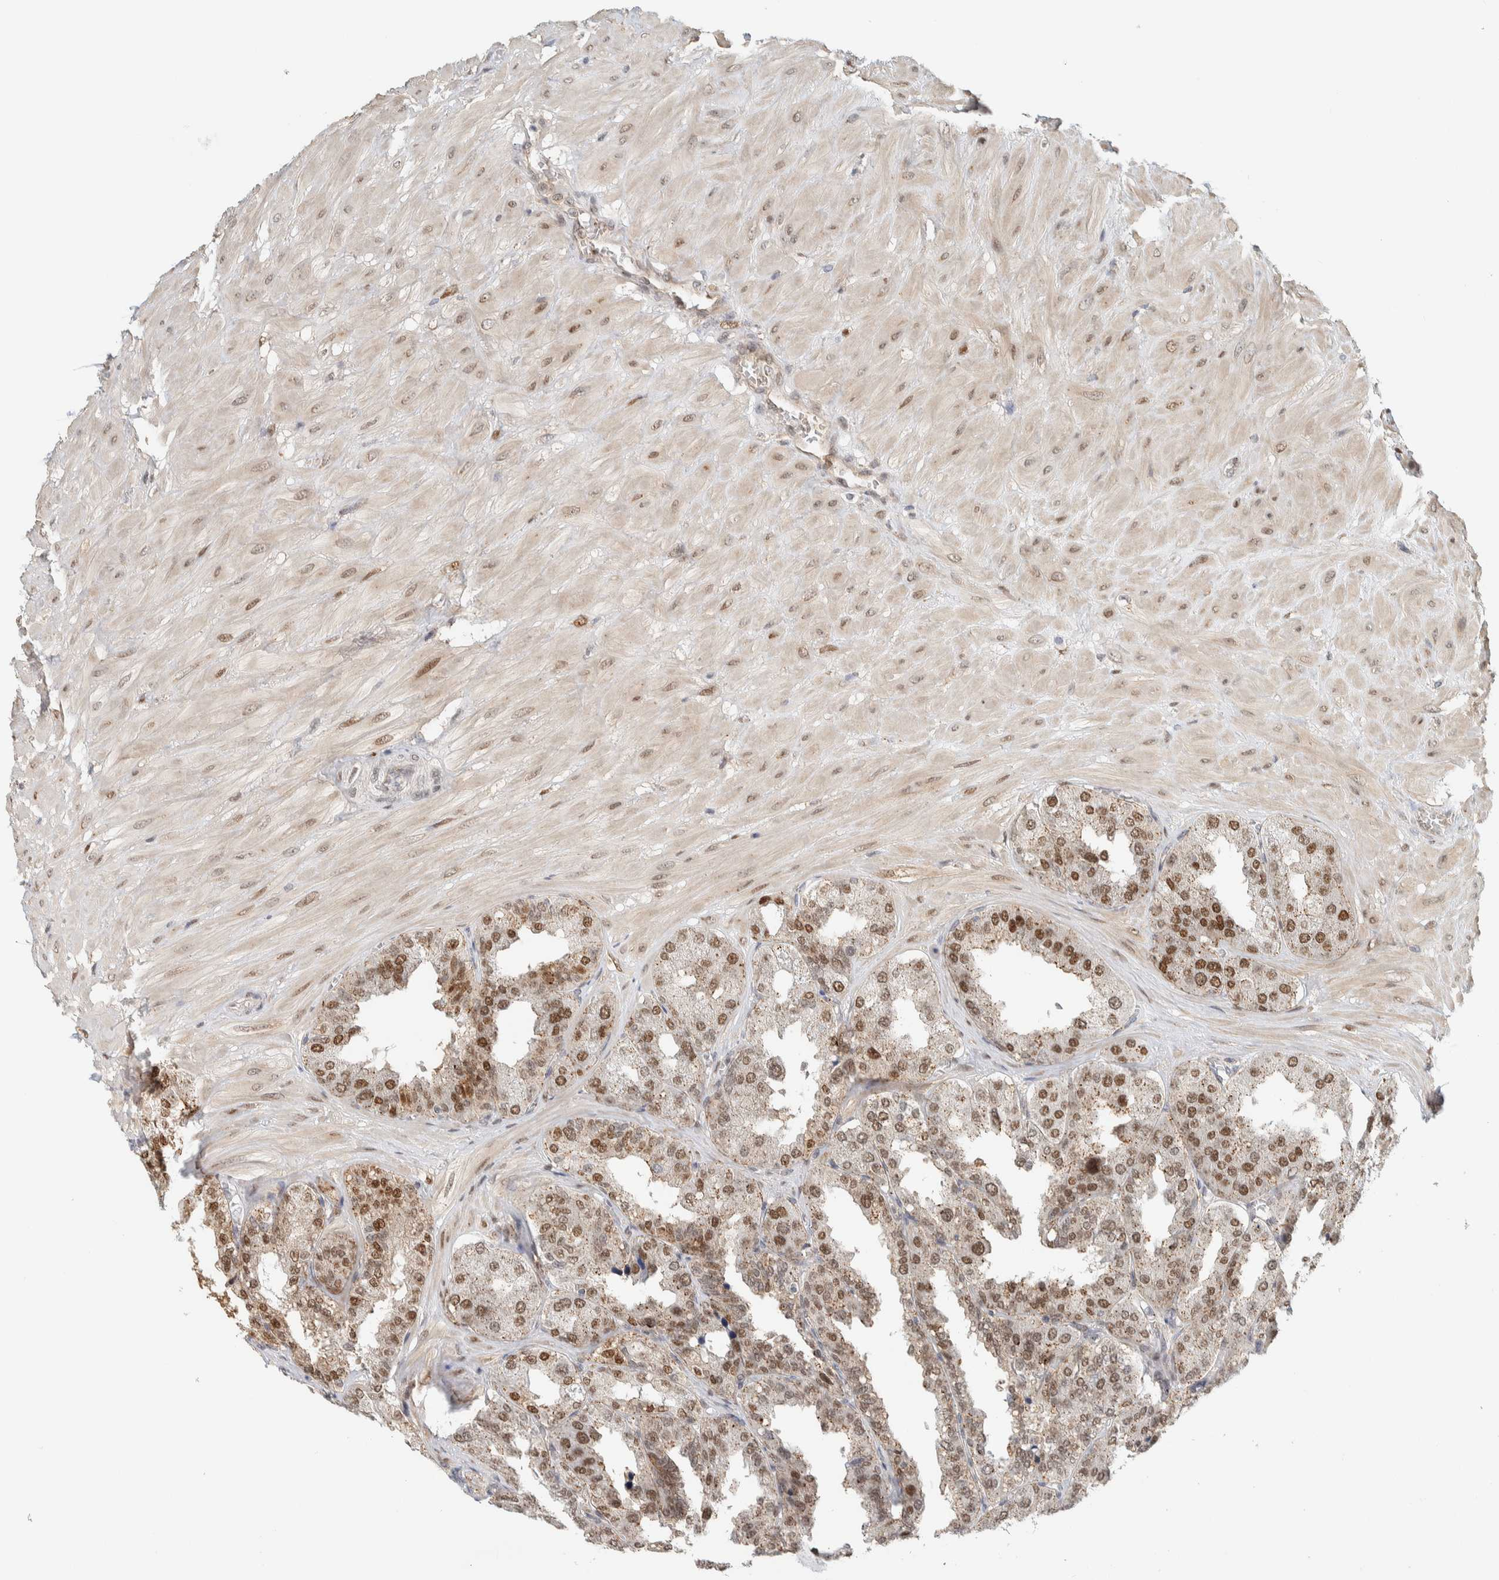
{"staining": {"intensity": "moderate", "quantity": ">75%", "location": "cytoplasmic/membranous,nuclear"}, "tissue": "seminal vesicle", "cell_type": "Glandular cells", "image_type": "normal", "snomed": [{"axis": "morphology", "description": "Normal tissue, NOS"}, {"axis": "topography", "description": "Prostate"}, {"axis": "topography", "description": "Seminal veicle"}], "caption": "Brown immunohistochemical staining in unremarkable human seminal vesicle demonstrates moderate cytoplasmic/membranous,nuclear expression in approximately >75% of glandular cells.", "gene": "TFE3", "patient": {"sex": "male", "age": 51}}